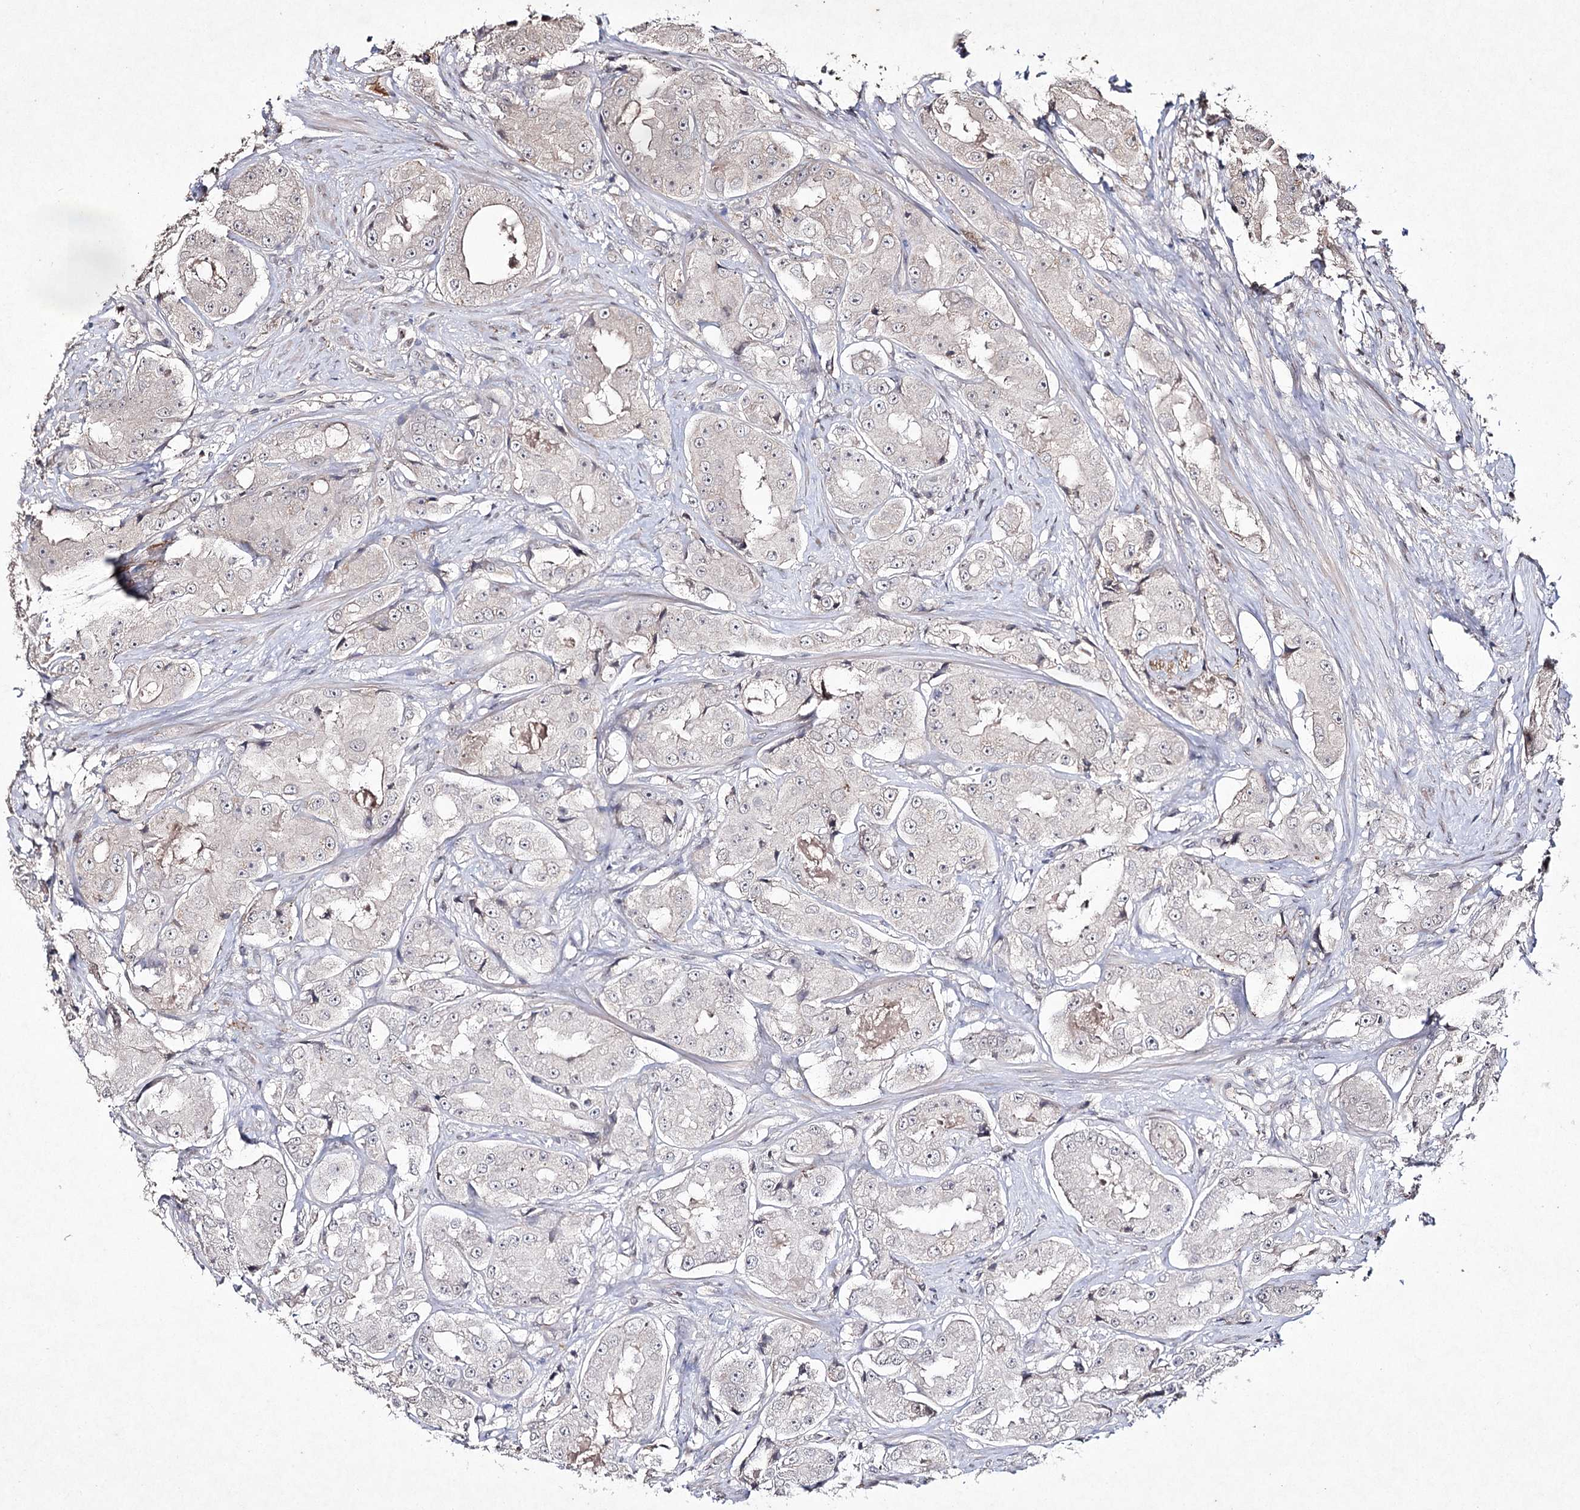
{"staining": {"intensity": "negative", "quantity": "none", "location": "none"}, "tissue": "prostate cancer", "cell_type": "Tumor cells", "image_type": "cancer", "snomed": [{"axis": "morphology", "description": "Adenocarcinoma, High grade"}, {"axis": "topography", "description": "Prostate"}], "caption": "The image reveals no staining of tumor cells in prostate high-grade adenocarcinoma.", "gene": "SYNGR3", "patient": {"sex": "male", "age": 73}}